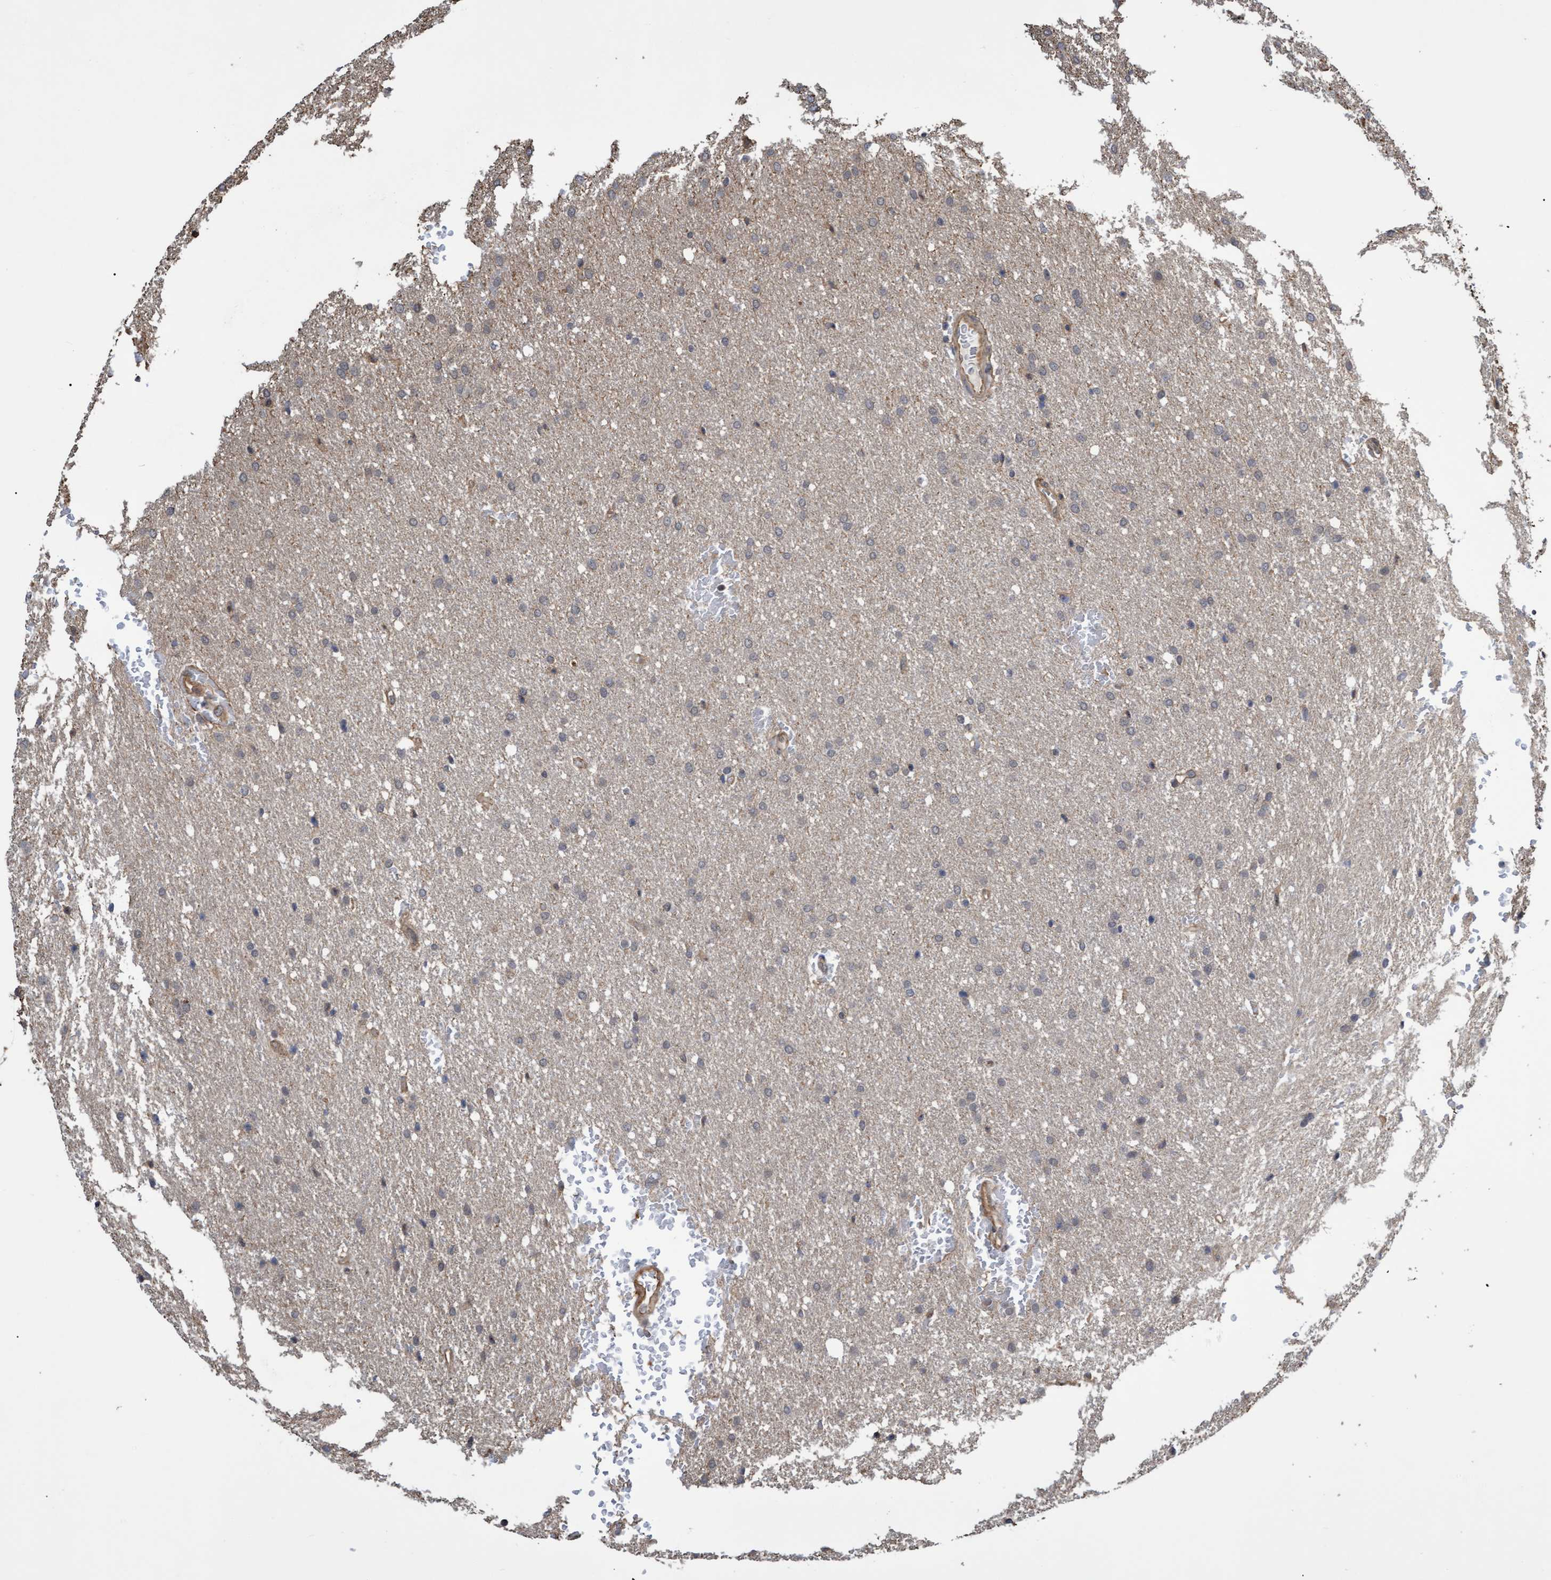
{"staining": {"intensity": "weak", "quantity": "<25%", "location": "cytoplasmic/membranous"}, "tissue": "glioma", "cell_type": "Tumor cells", "image_type": "cancer", "snomed": [{"axis": "morphology", "description": "Glioma, malignant, Low grade"}, {"axis": "topography", "description": "Brain"}], "caption": "The photomicrograph shows no significant staining in tumor cells of malignant glioma (low-grade). (Stains: DAB (3,3'-diaminobenzidine) immunohistochemistry with hematoxylin counter stain, Microscopy: brightfield microscopy at high magnification).", "gene": "TNFRSF10B", "patient": {"sex": "female", "age": 37}}